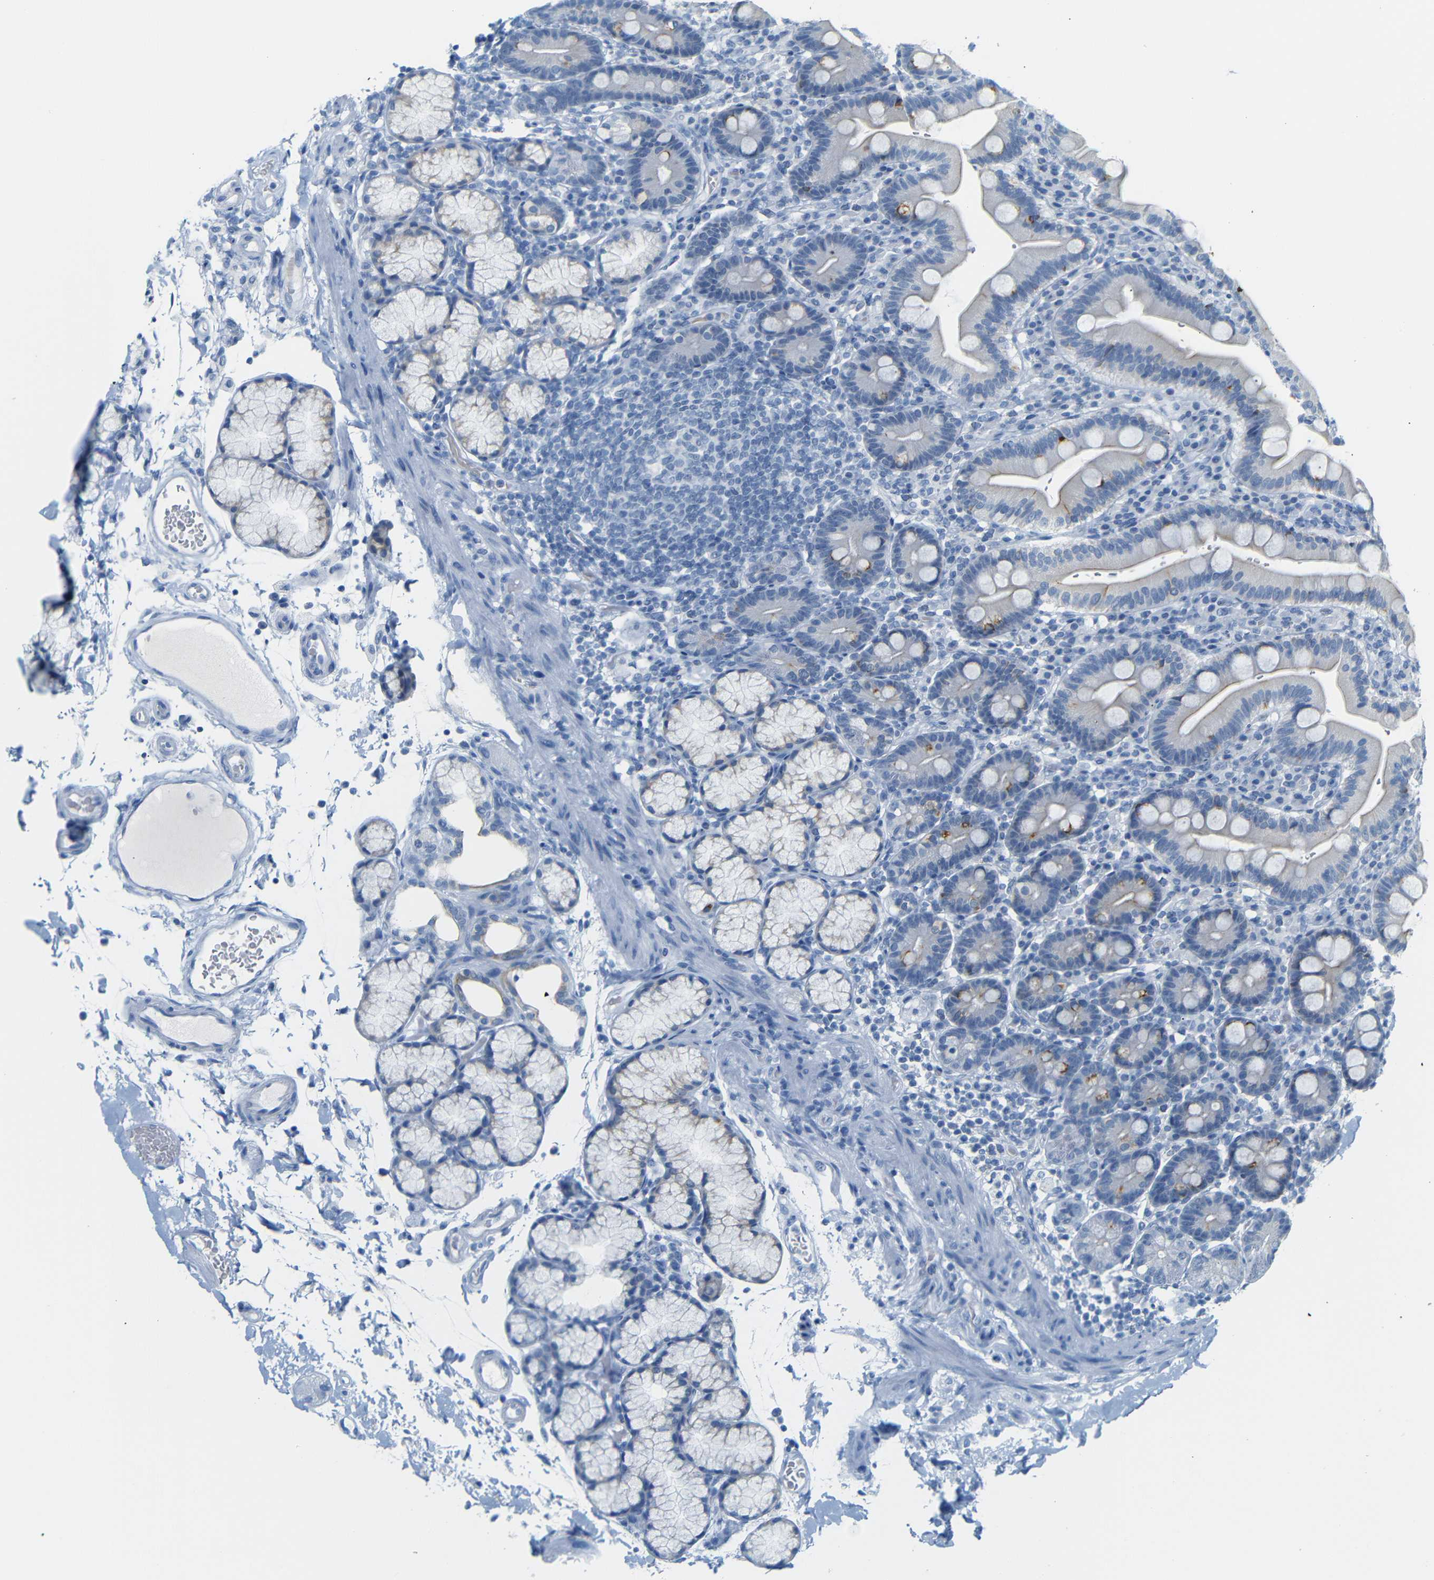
{"staining": {"intensity": "strong", "quantity": "<25%", "location": "cytoplasmic/membranous"}, "tissue": "duodenum", "cell_type": "Glandular cells", "image_type": "normal", "snomed": [{"axis": "morphology", "description": "Normal tissue, NOS"}, {"axis": "topography", "description": "Small intestine, NOS"}], "caption": "Protein staining of unremarkable duodenum reveals strong cytoplasmic/membranous staining in about <25% of glandular cells.", "gene": "DYNAP", "patient": {"sex": "female", "age": 71}}